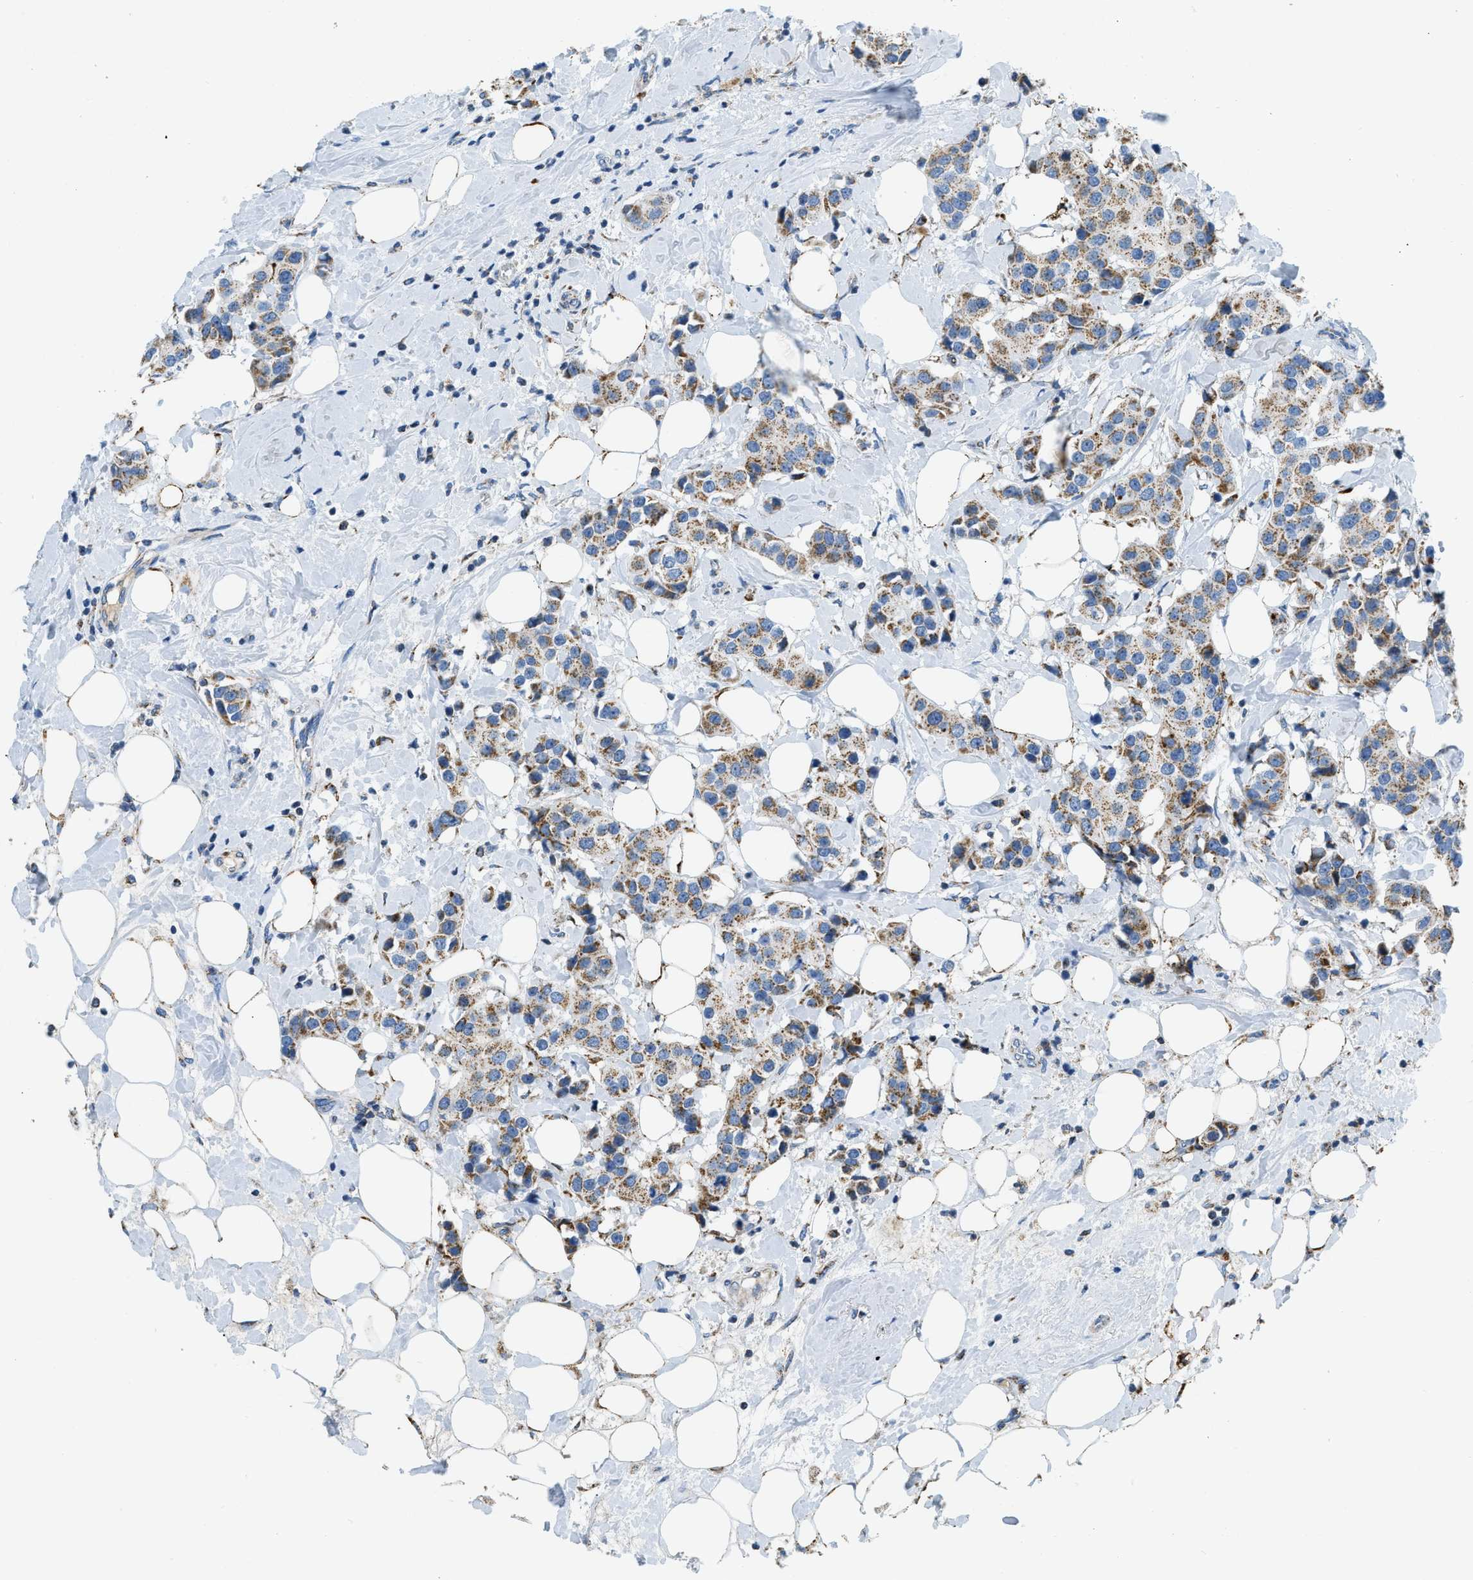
{"staining": {"intensity": "moderate", "quantity": ">75%", "location": "cytoplasmic/membranous"}, "tissue": "breast cancer", "cell_type": "Tumor cells", "image_type": "cancer", "snomed": [{"axis": "morphology", "description": "Normal tissue, NOS"}, {"axis": "morphology", "description": "Duct carcinoma"}, {"axis": "topography", "description": "Breast"}], "caption": "Tumor cells exhibit moderate cytoplasmic/membranous expression in about >75% of cells in intraductal carcinoma (breast).", "gene": "ACADVL", "patient": {"sex": "female", "age": 39}}